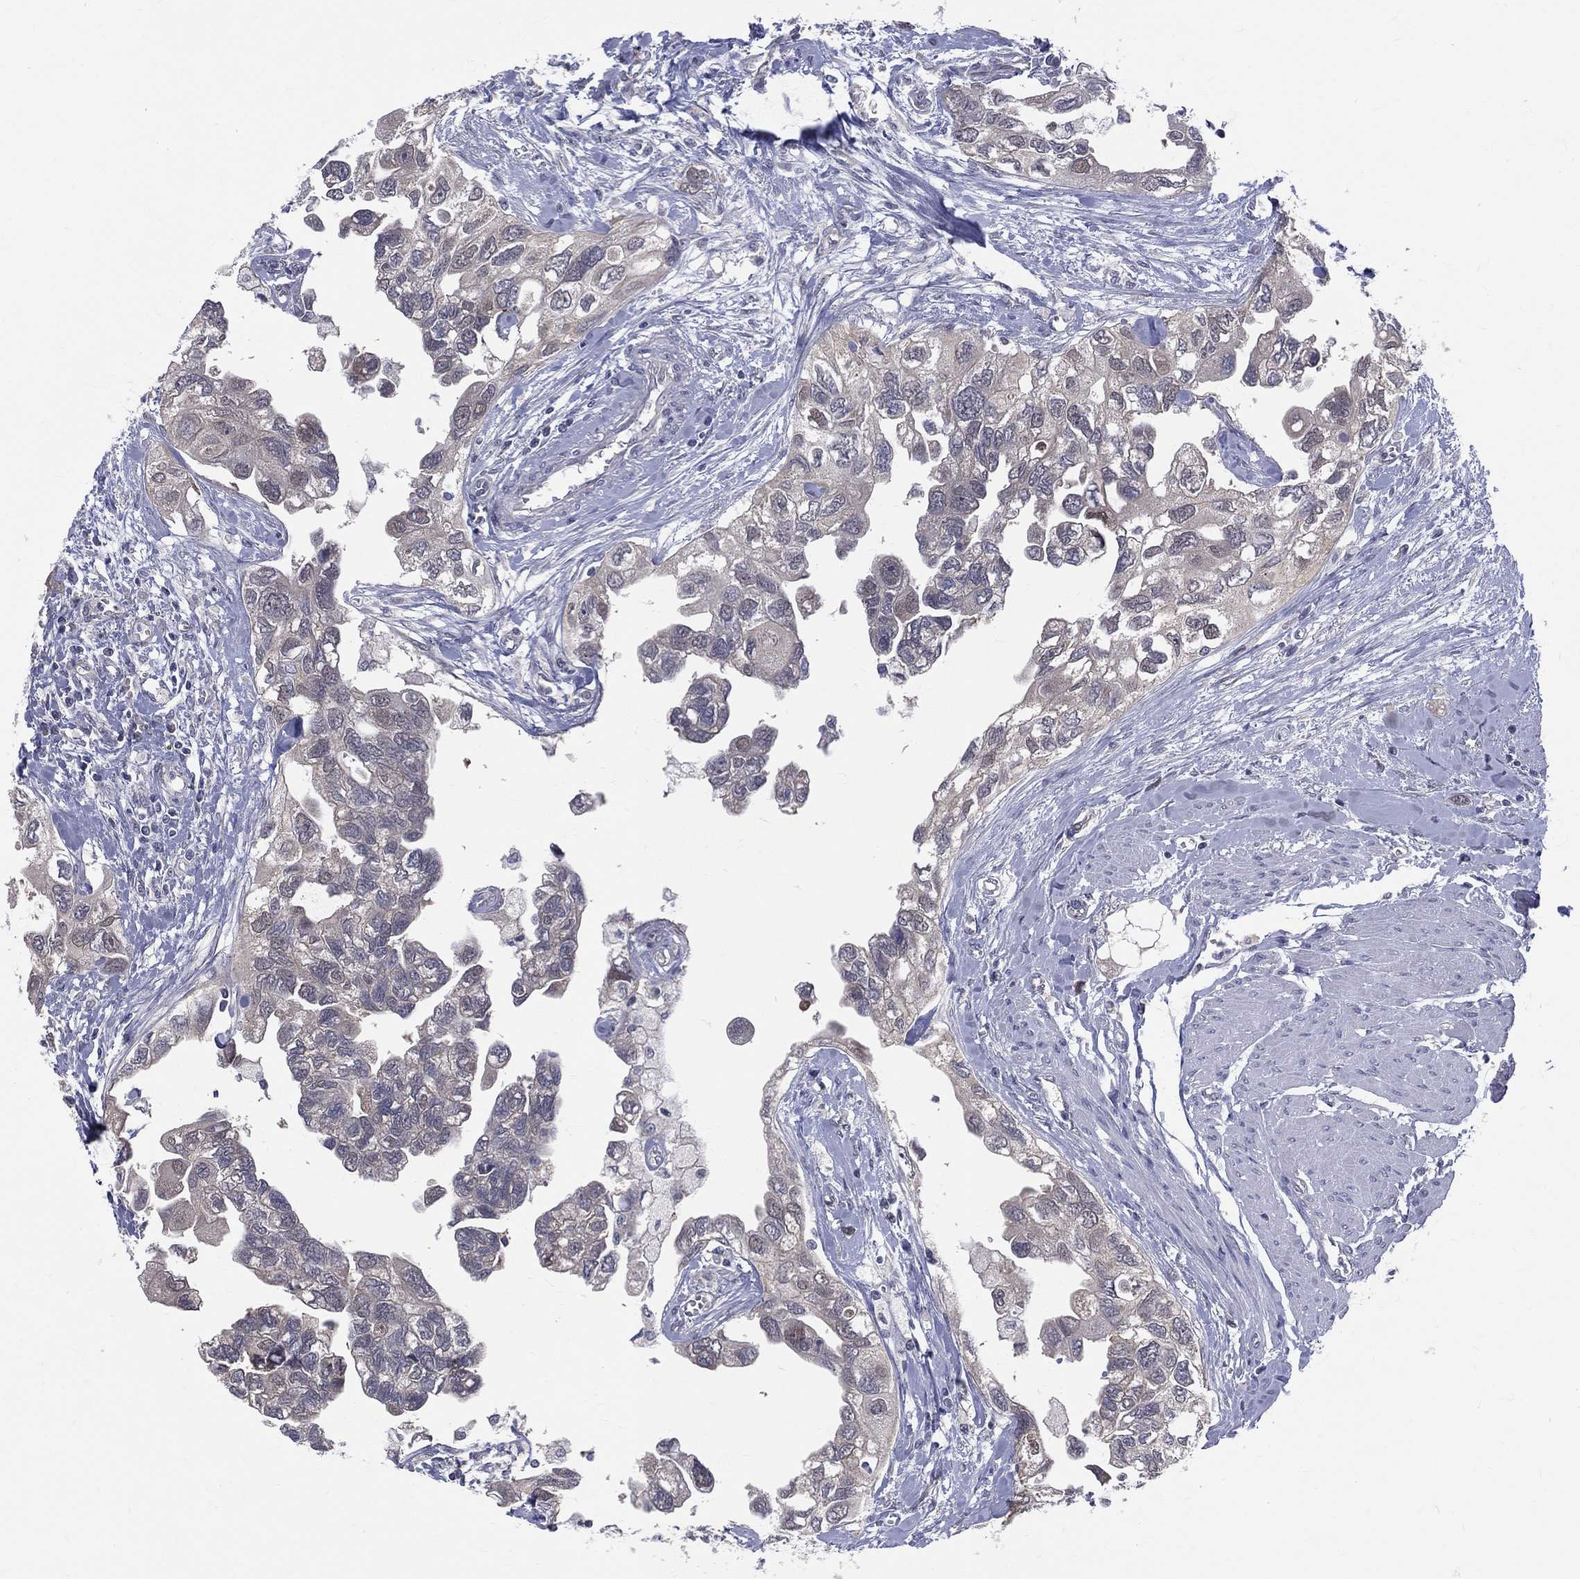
{"staining": {"intensity": "negative", "quantity": "none", "location": "none"}, "tissue": "urothelial cancer", "cell_type": "Tumor cells", "image_type": "cancer", "snomed": [{"axis": "morphology", "description": "Urothelial carcinoma, High grade"}, {"axis": "topography", "description": "Urinary bladder"}], "caption": "This is an immunohistochemistry photomicrograph of urothelial cancer. There is no staining in tumor cells.", "gene": "DLG4", "patient": {"sex": "male", "age": 59}}